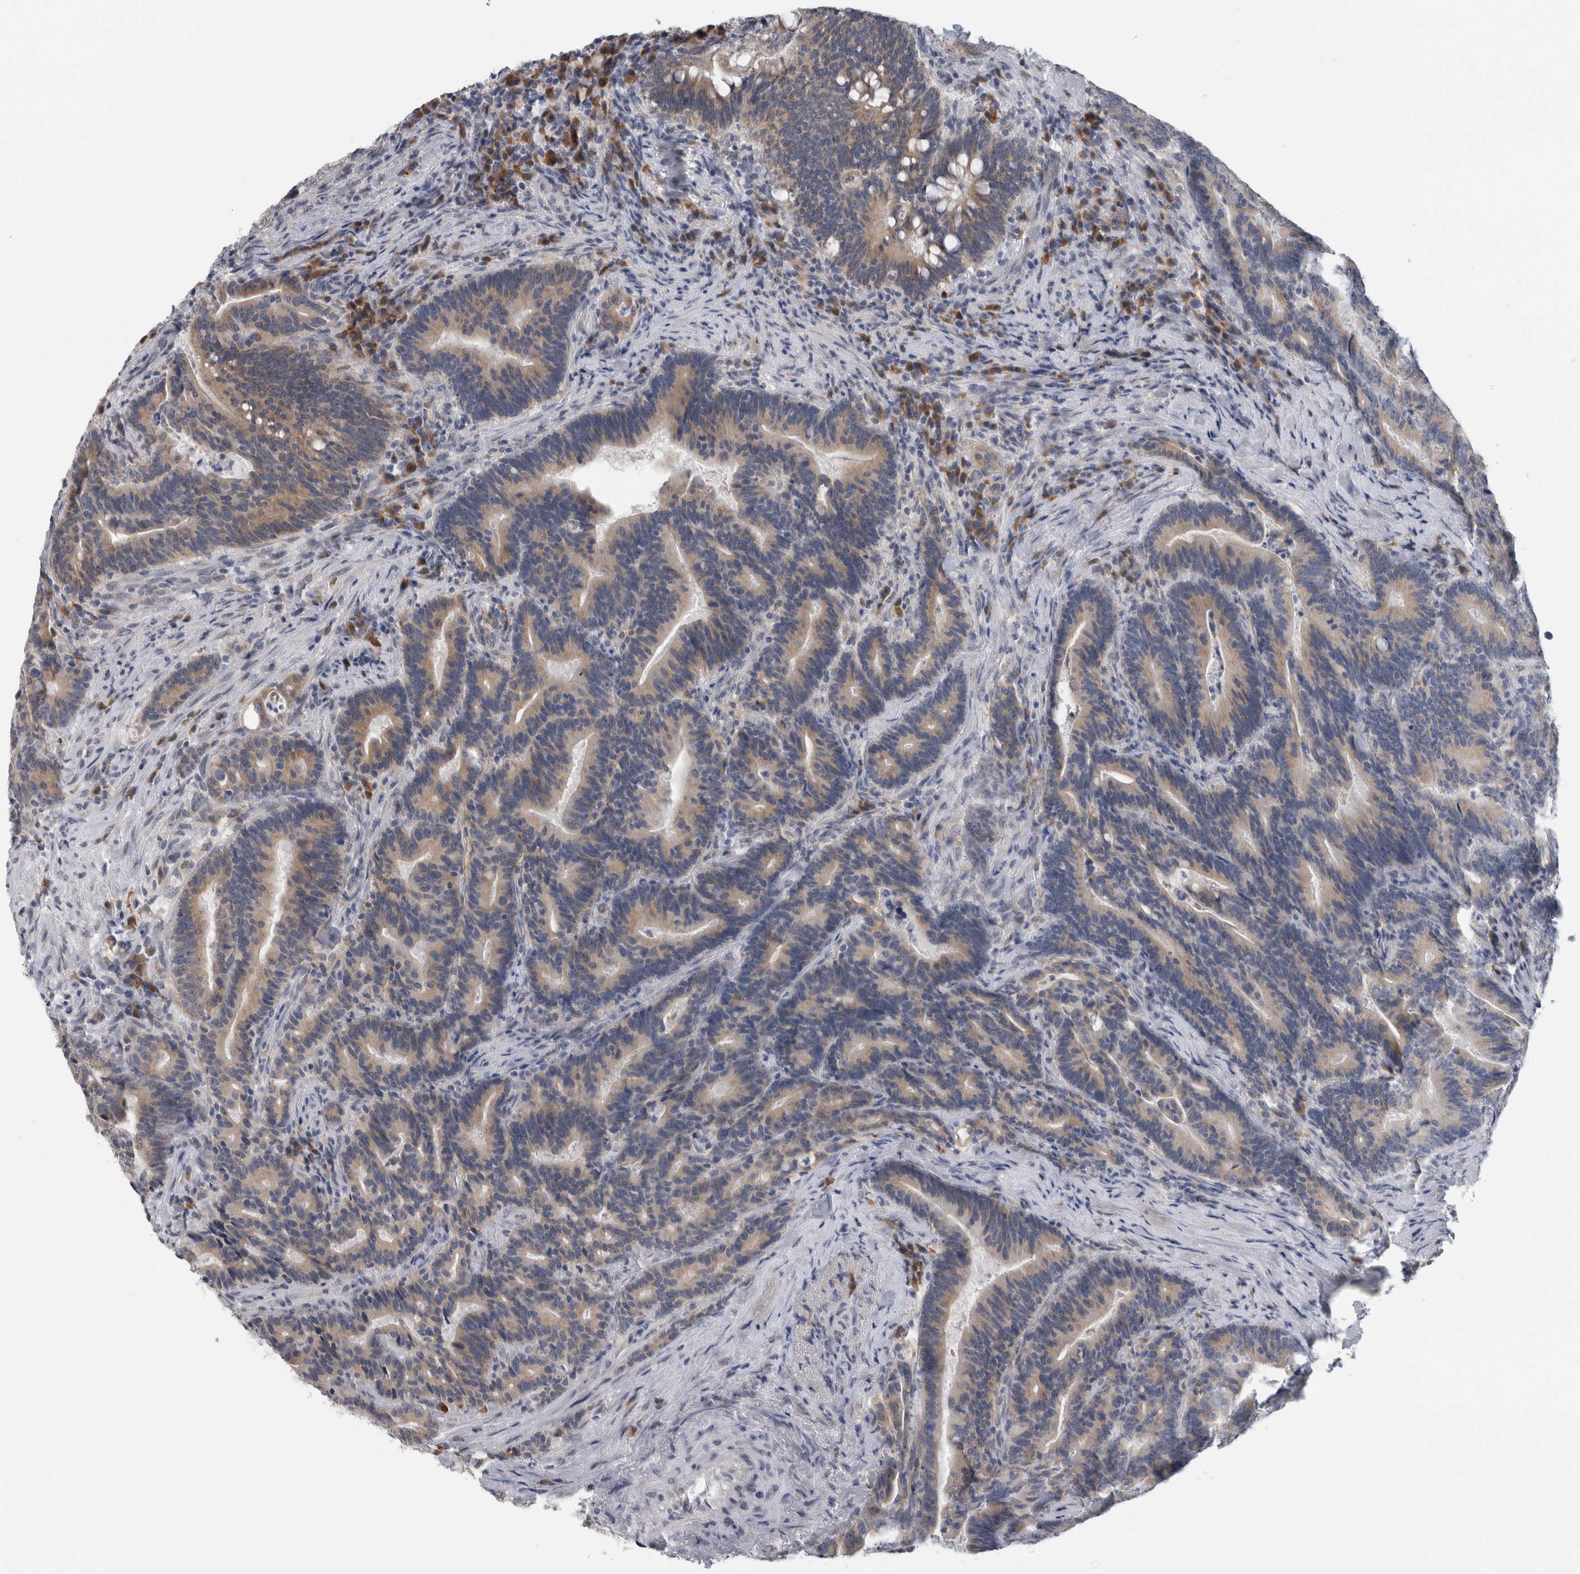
{"staining": {"intensity": "weak", "quantity": ">75%", "location": "cytoplasmic/membranous"}, "tissue": "colorectal cancer", "cell_type": "Tumor cells", "image_type": "cancer", "snomed": [{"axis": "morphology", "description": "Adenocarcinoma, NOS"}, {"axis": "topography", "description": "Colon"}], "caption": "Immunohistochemistry (IHC) micrograph of human colorectal adenocarcinoma stained for a protein (brown), which demonstrates low levels of weak cytoplasmic/membranous staining in about >75% of tumor cells.", "gene": "TMEM242", "patient": {"sex": "female", "age": 66}}